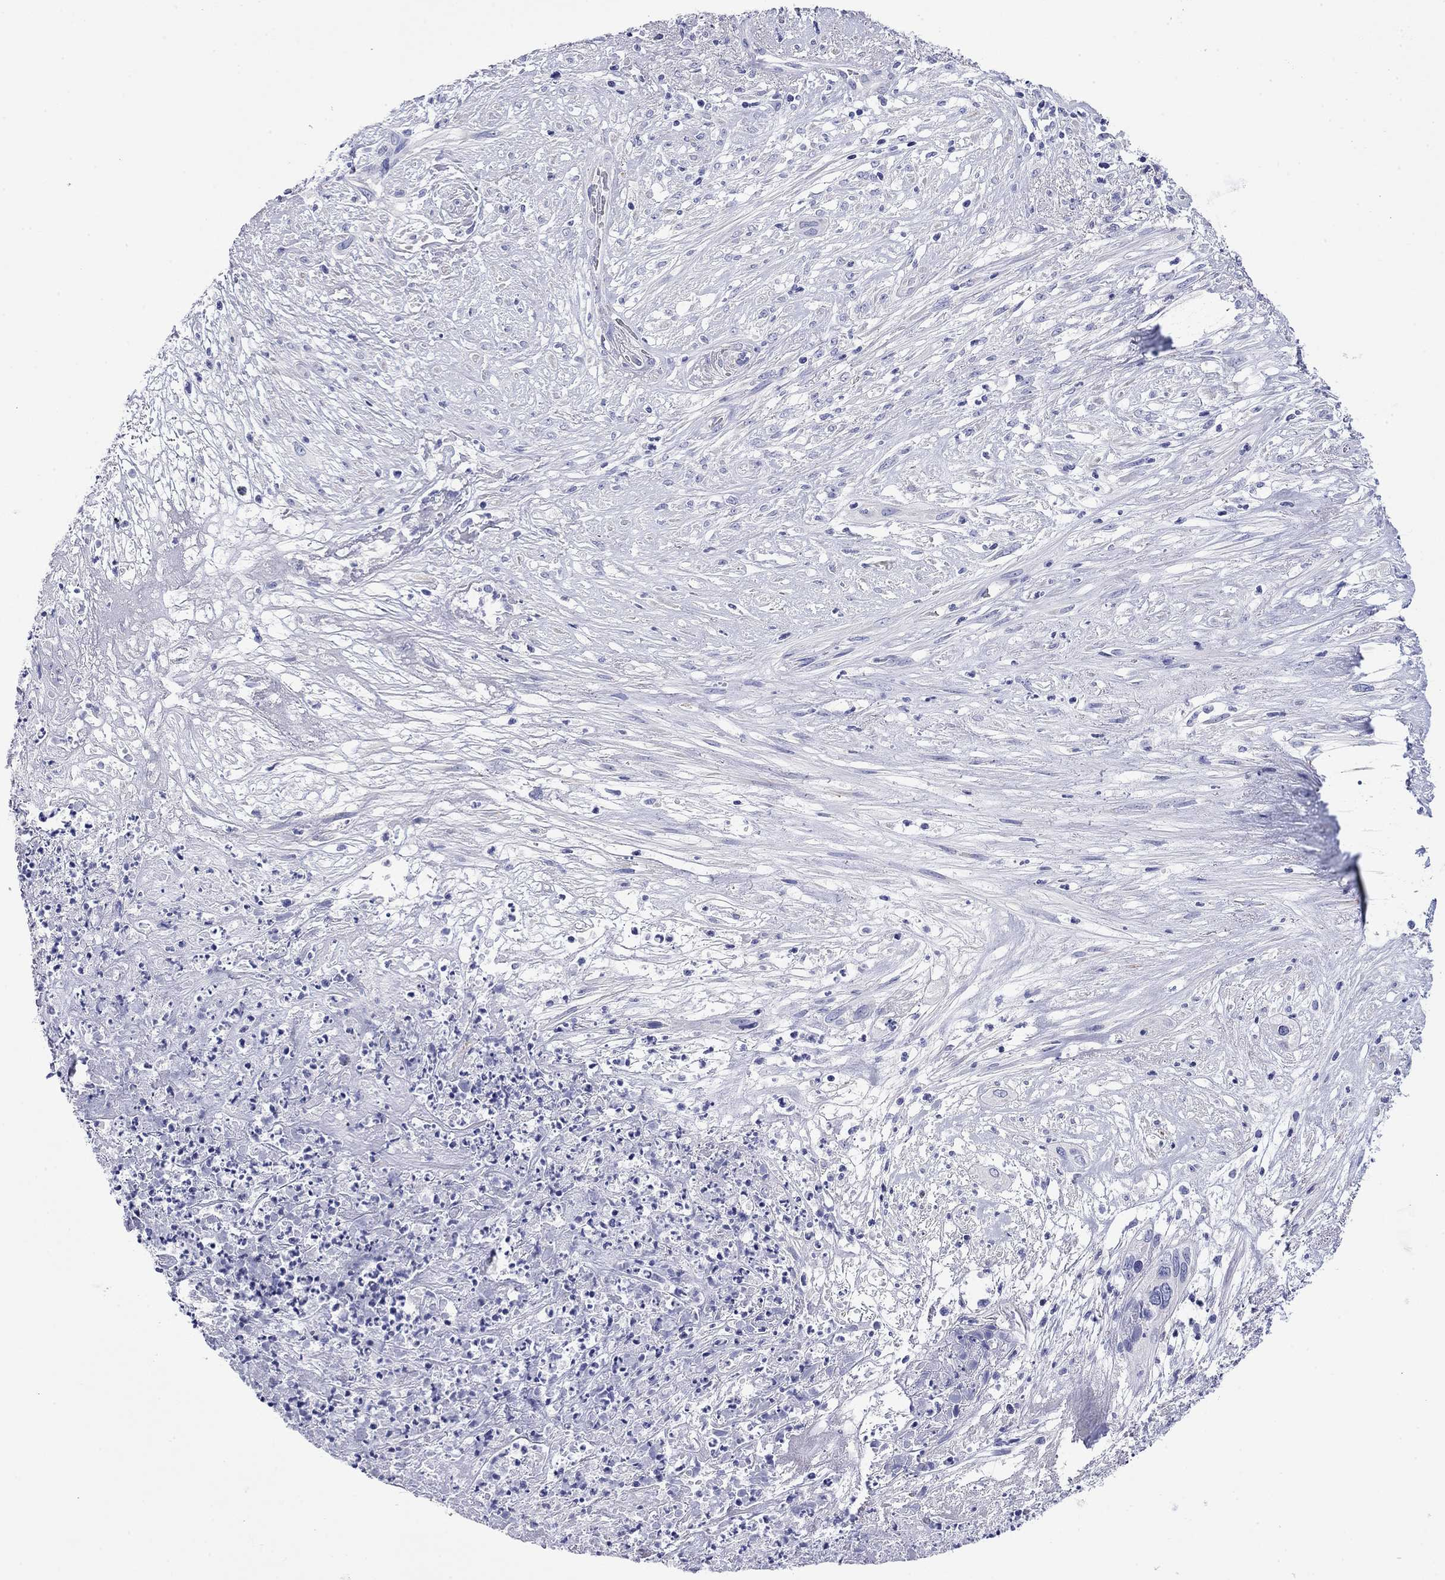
{"staining": {"intensity": "negative", "quantity": "none", "location": "none"}, "tissue": "cervical cancer", "cell_type": "Tumor cells", "image_type": "cancer", "snomed": [{"axis": "morphology", "description": "Squamous cell carcinoma, NOS"}, {"axis": "topography", "description": "Cervix"}], "caption": "DAB (3,3'-diaminobenzidine) immunohistochemical staining of human cervical squamous cell carcinoma reveals no significant staining in tumor cells.", "gene": "GIP", "patient": {"sex": "female", "age": 57}}